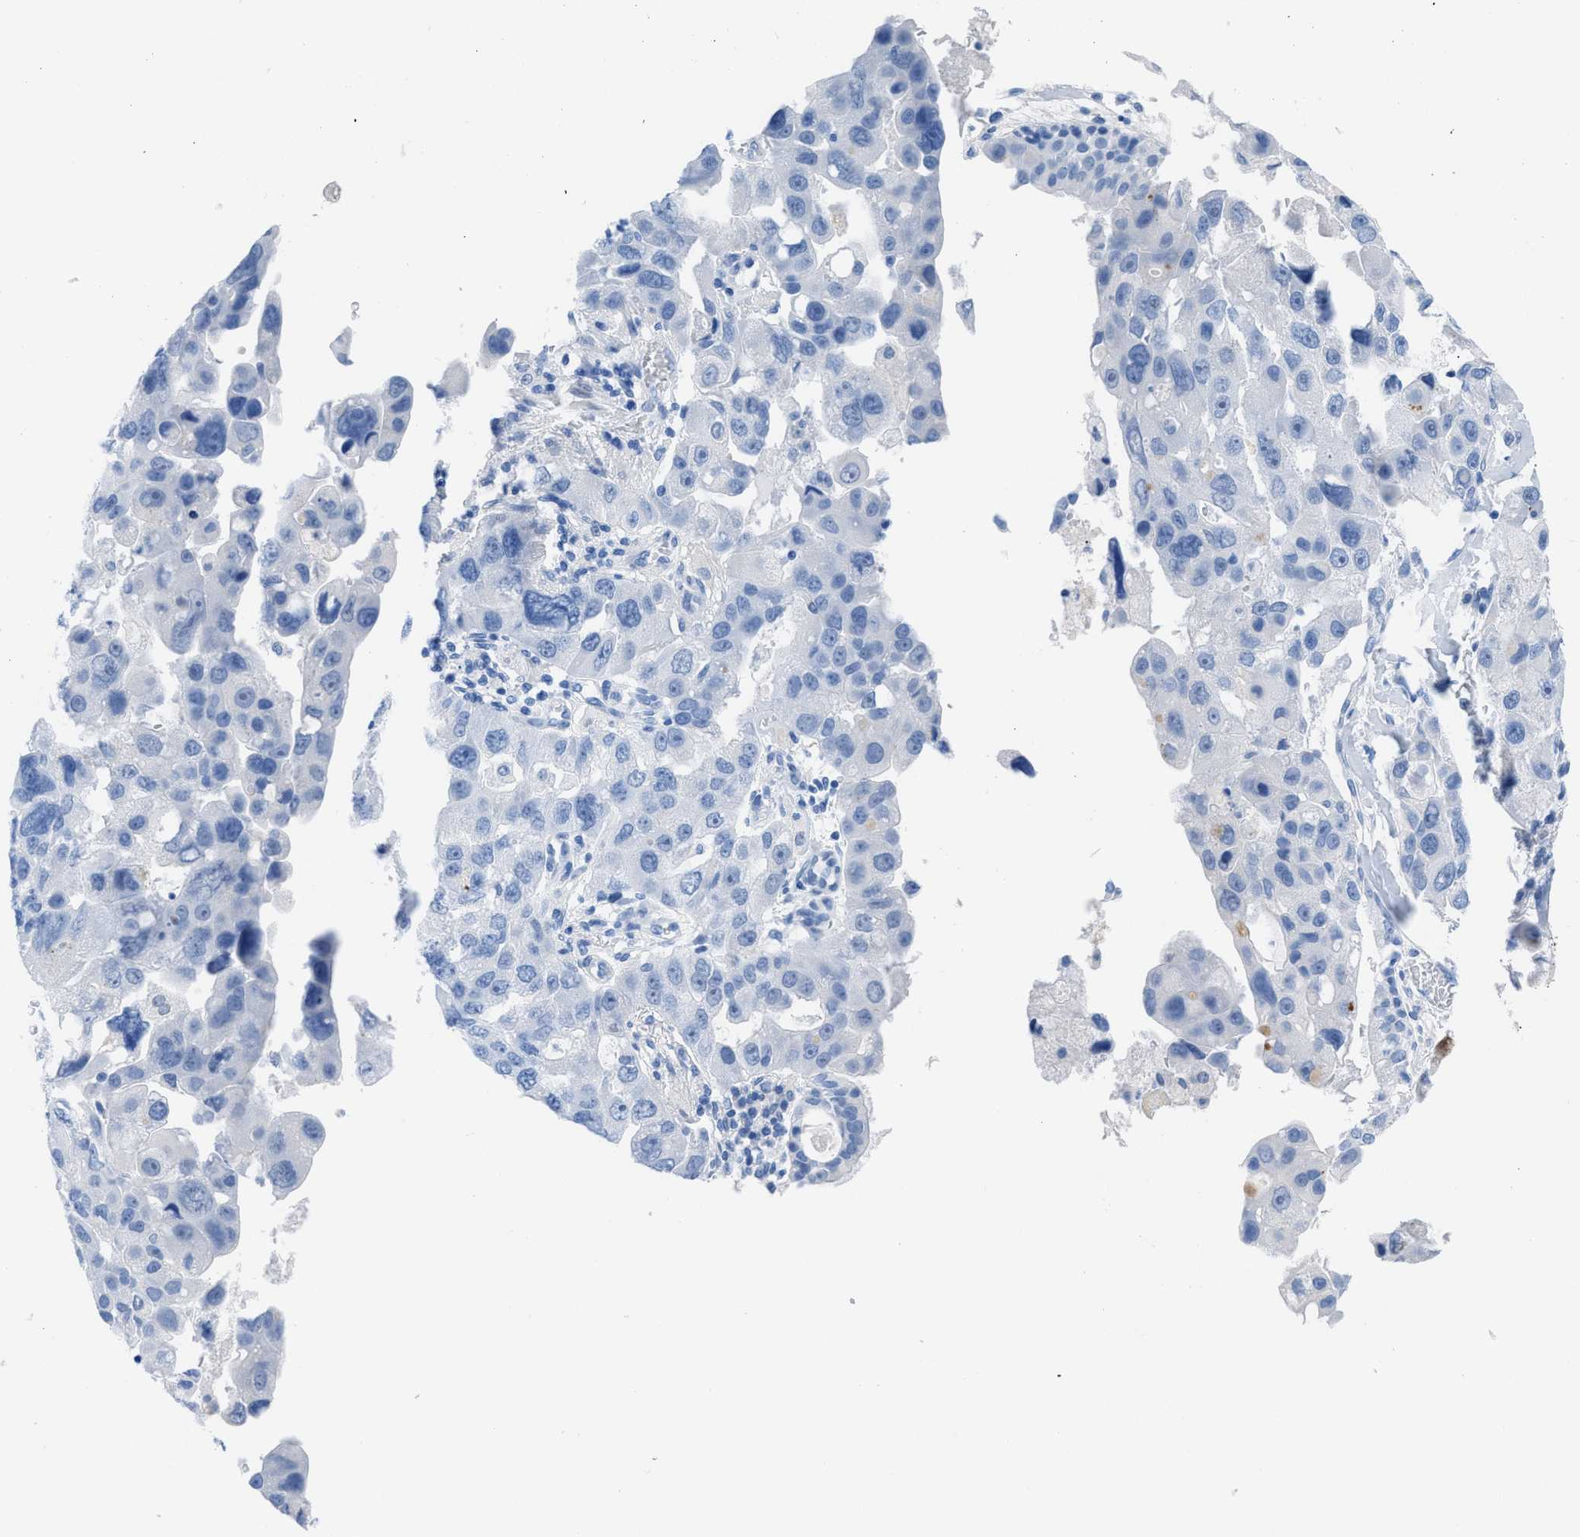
{"staining": {"intensity": "negative", "quantity": "none", "location": "none"}, "tissue": "bronchus", "cell_type": "Respiratory epithelial cells", "image_type": "normal", "snomed": [{"axis": "morphology", "description": "Normal tissue, NOS"}, {"axis": "morphology", "description": "Adenocarcinoma, NOS"}, {"axis": "morphology", "description": "Adenocarcinoma, metastatic, NOS"}, {"axis": "topography", "description": "Lymph node"}, {"axis": "topography", "description": "Bronchus"}, {"axis": "topography", "description": "Lung"}], "caption": "IHC histopathology image of unremarkable bronchus: bronchus stained with DAB exhibits no significant protein staining in respiratory epithelial cells.", "gene": "TCL1A", "patient": {"sex": "female", "age": 54}}